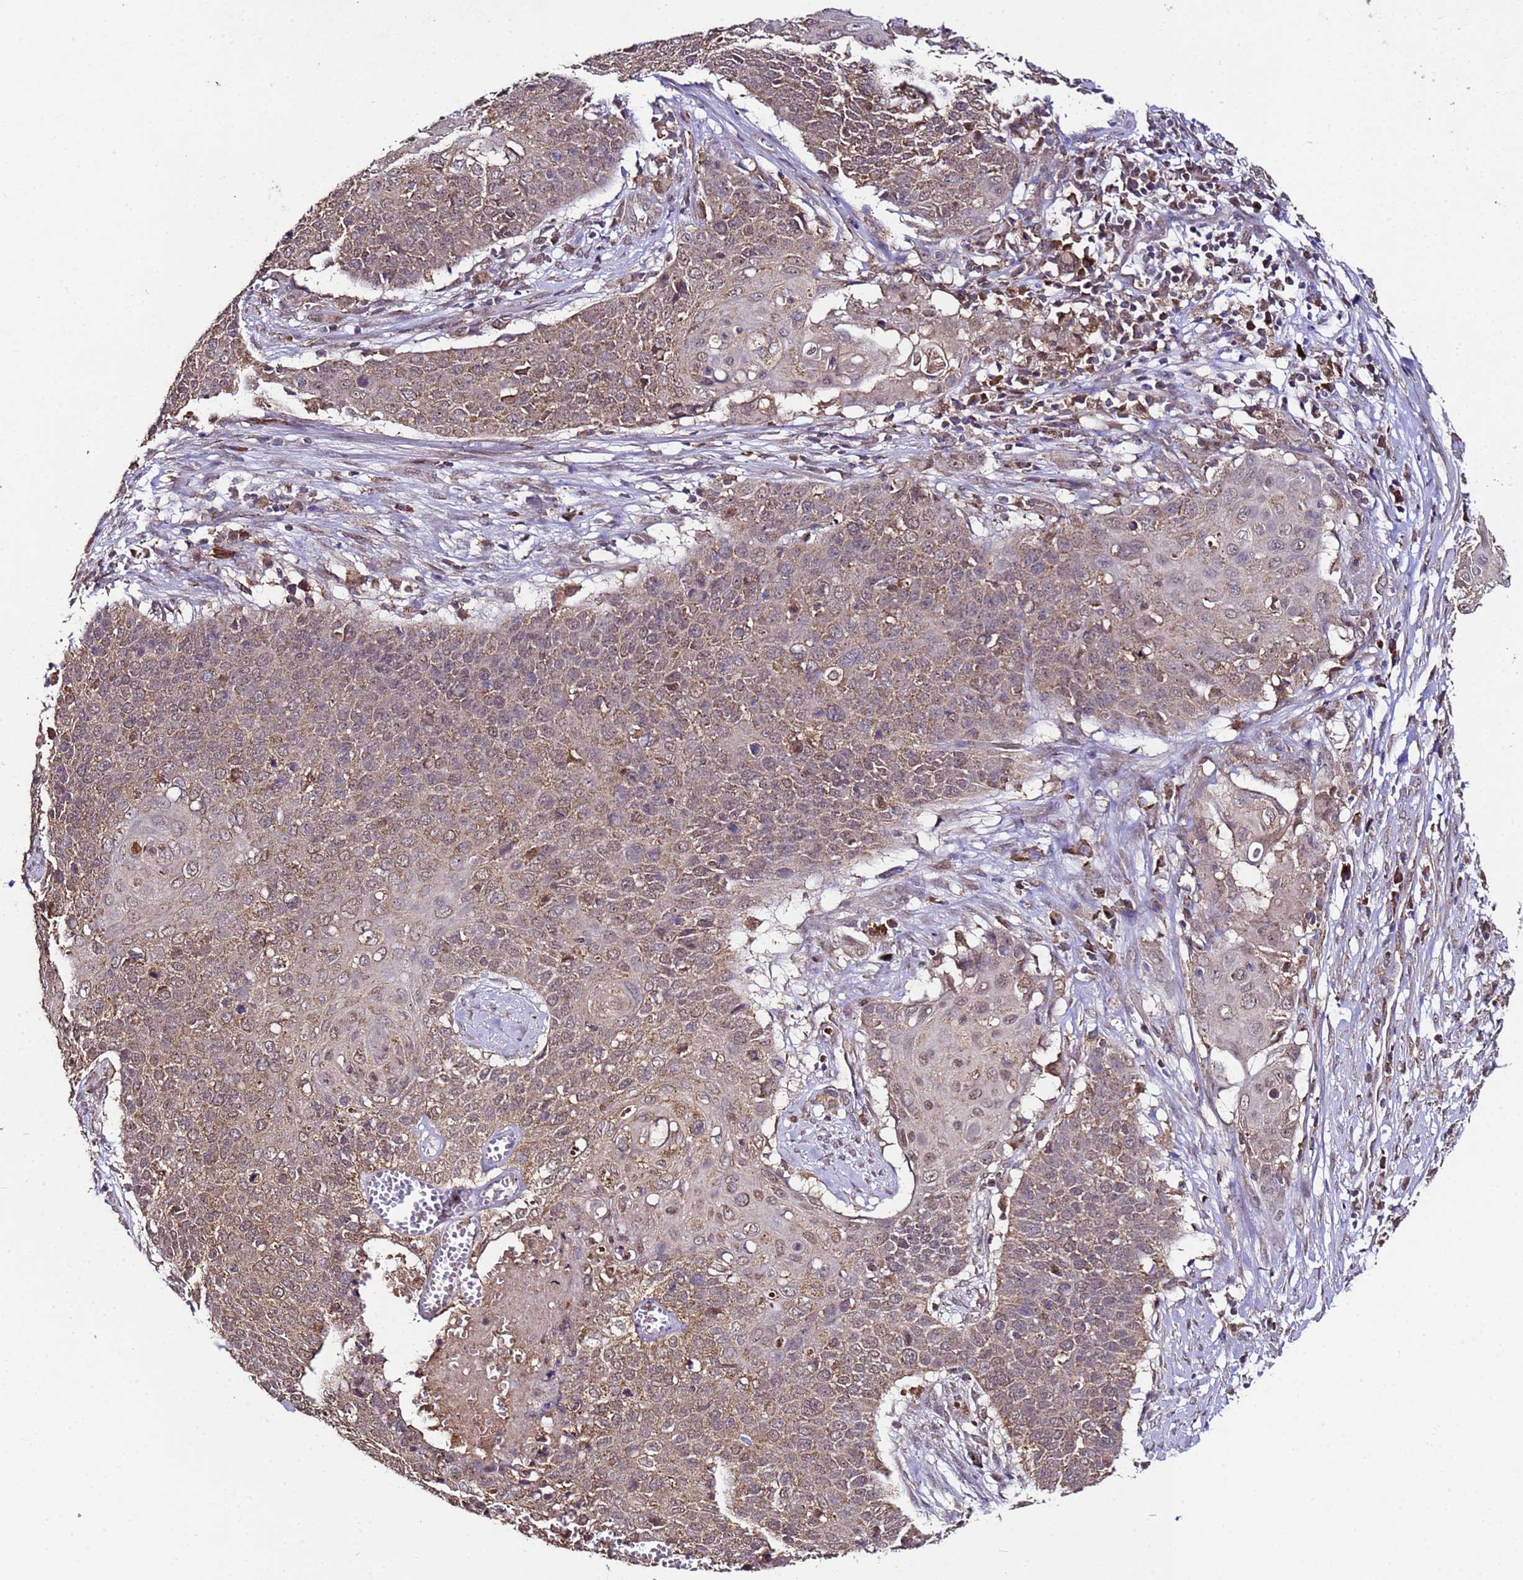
{"staining": {"intensity": "moderate", "quantity": ">75%", "location": "cytoplasmic/membranous"}, "tissue": "cervical cancer", "cell_type": "Tumor cells", "image_type": "cancer", "snomed": [{"axis": "morphology", "description": "Squamous cell carcinoma, NOS"}, {"axis": "topography", "description": "Cervix"}], "caption": "Protein analysis of squamous cell carcinoma (cervical) tissue demonstrates moderate cytoplasmic/membranous expression in about >75% of tumor cells.", "gene": "HSPBAP1", "patient": {"sex": "female", "age": 39}}